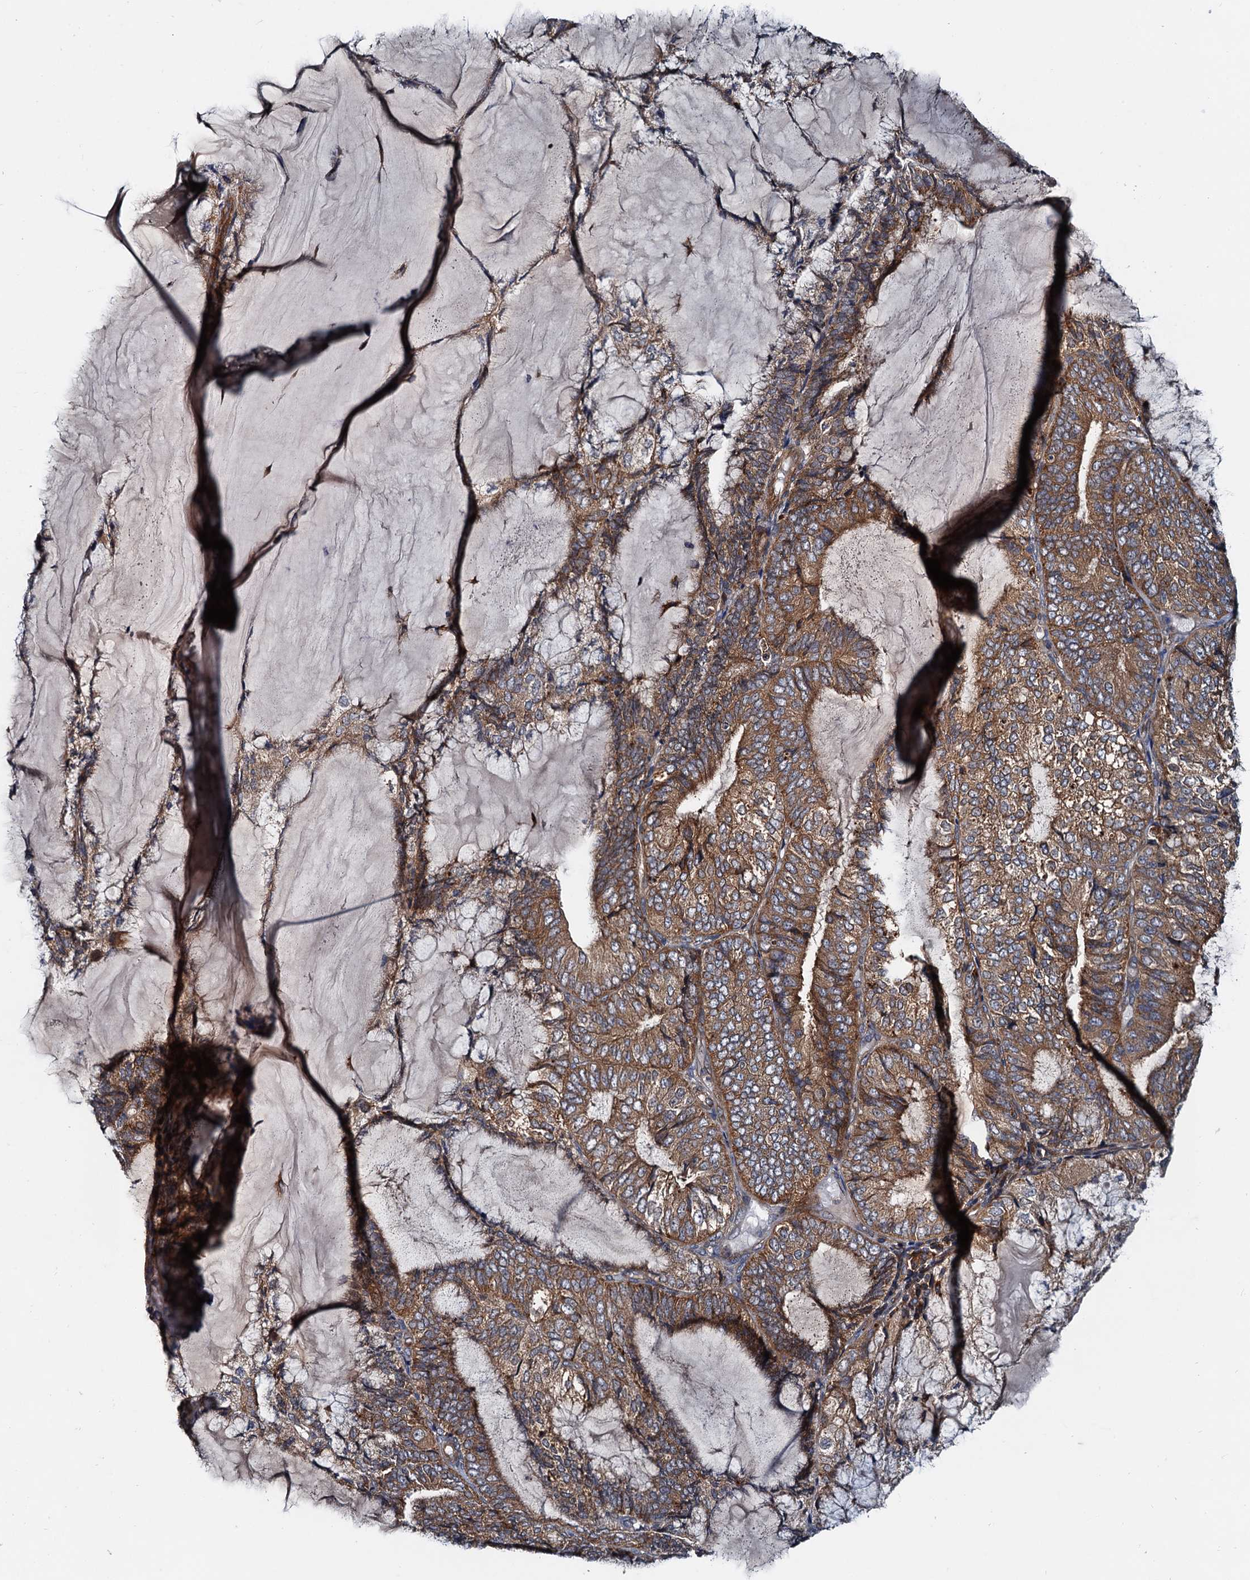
{"staining": {"intensity": "moderate", "quantity": "25%-75%", "location": "cytoplasmic/membranous"}, "tissue": "endometrial cancer", "cell_type": "Tumor cells", "image_type": "cancer", "snomed": [{"axis": "morphology", "description": "Adenocarcinoma, NOS"}, {"axis": "topography", "description": "Endometrium"}], "caption": "The histopathology image exhibits staining of endometrial cancer, revealing moderate cytoplasmic/membranous protein expression (brown color) within tumor cells. The staining is performed using DAB (3,3'-diaminobenzidine) brown chromogen to label protein expression. The nuclei are counter-stained blue using hematoxylin.", "gene": "EFL1", "patient": {"sex": "female", "age": 81}}